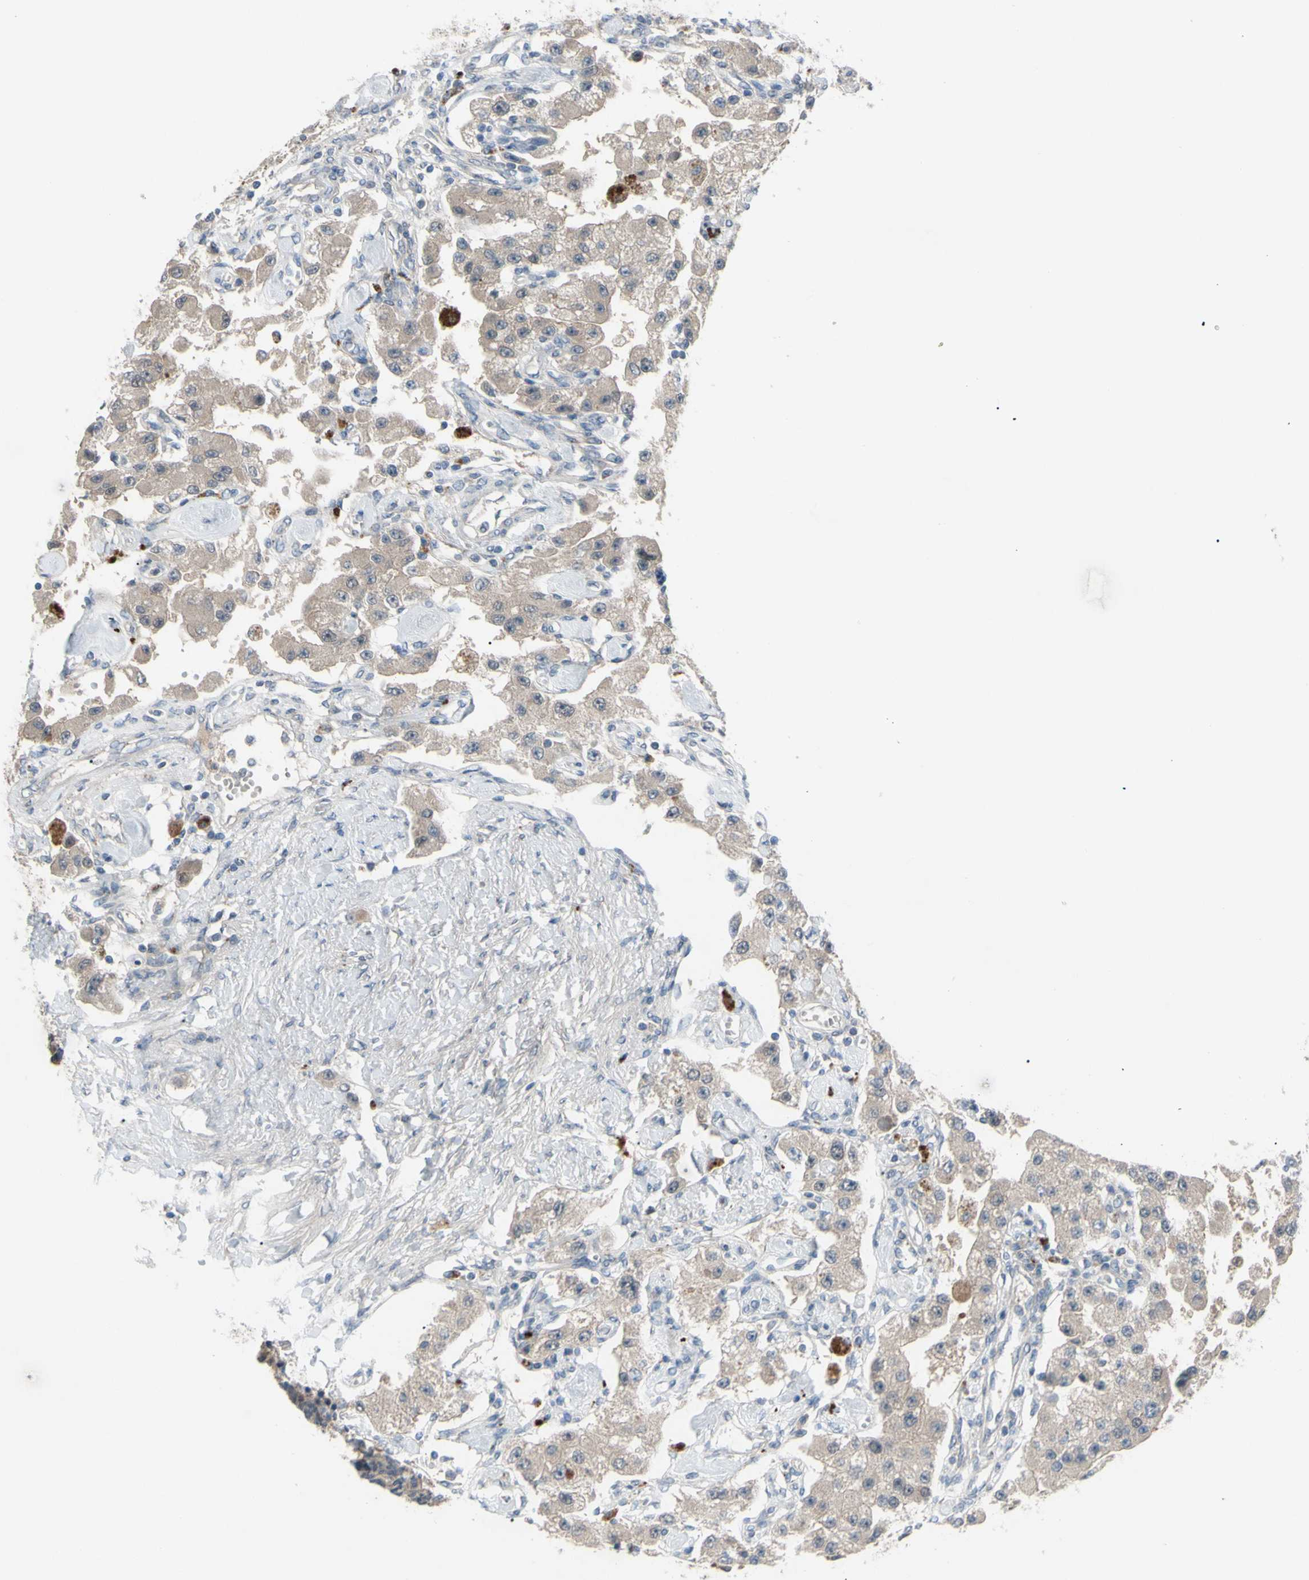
{"staining": {"intensity": "weak", "quantity": ">75%", "location": "cytoplasmic/membranous"}, "tissue": "carcinoid", "cell_type": "Tumor cells", "image_type": "cancer", "snomed": [{"axis": "morphology", "description": "Carcinoid, malignant, NOS"}, {"axis": "topography", "description": "Pancreas"}], "caption": "Weak cytoplasmic/membranous protein expression is seen in approximately >75% of tumor cells in carcinoid.", "gene": "AFP", "patient": {"sex": "male", "age": 41}}